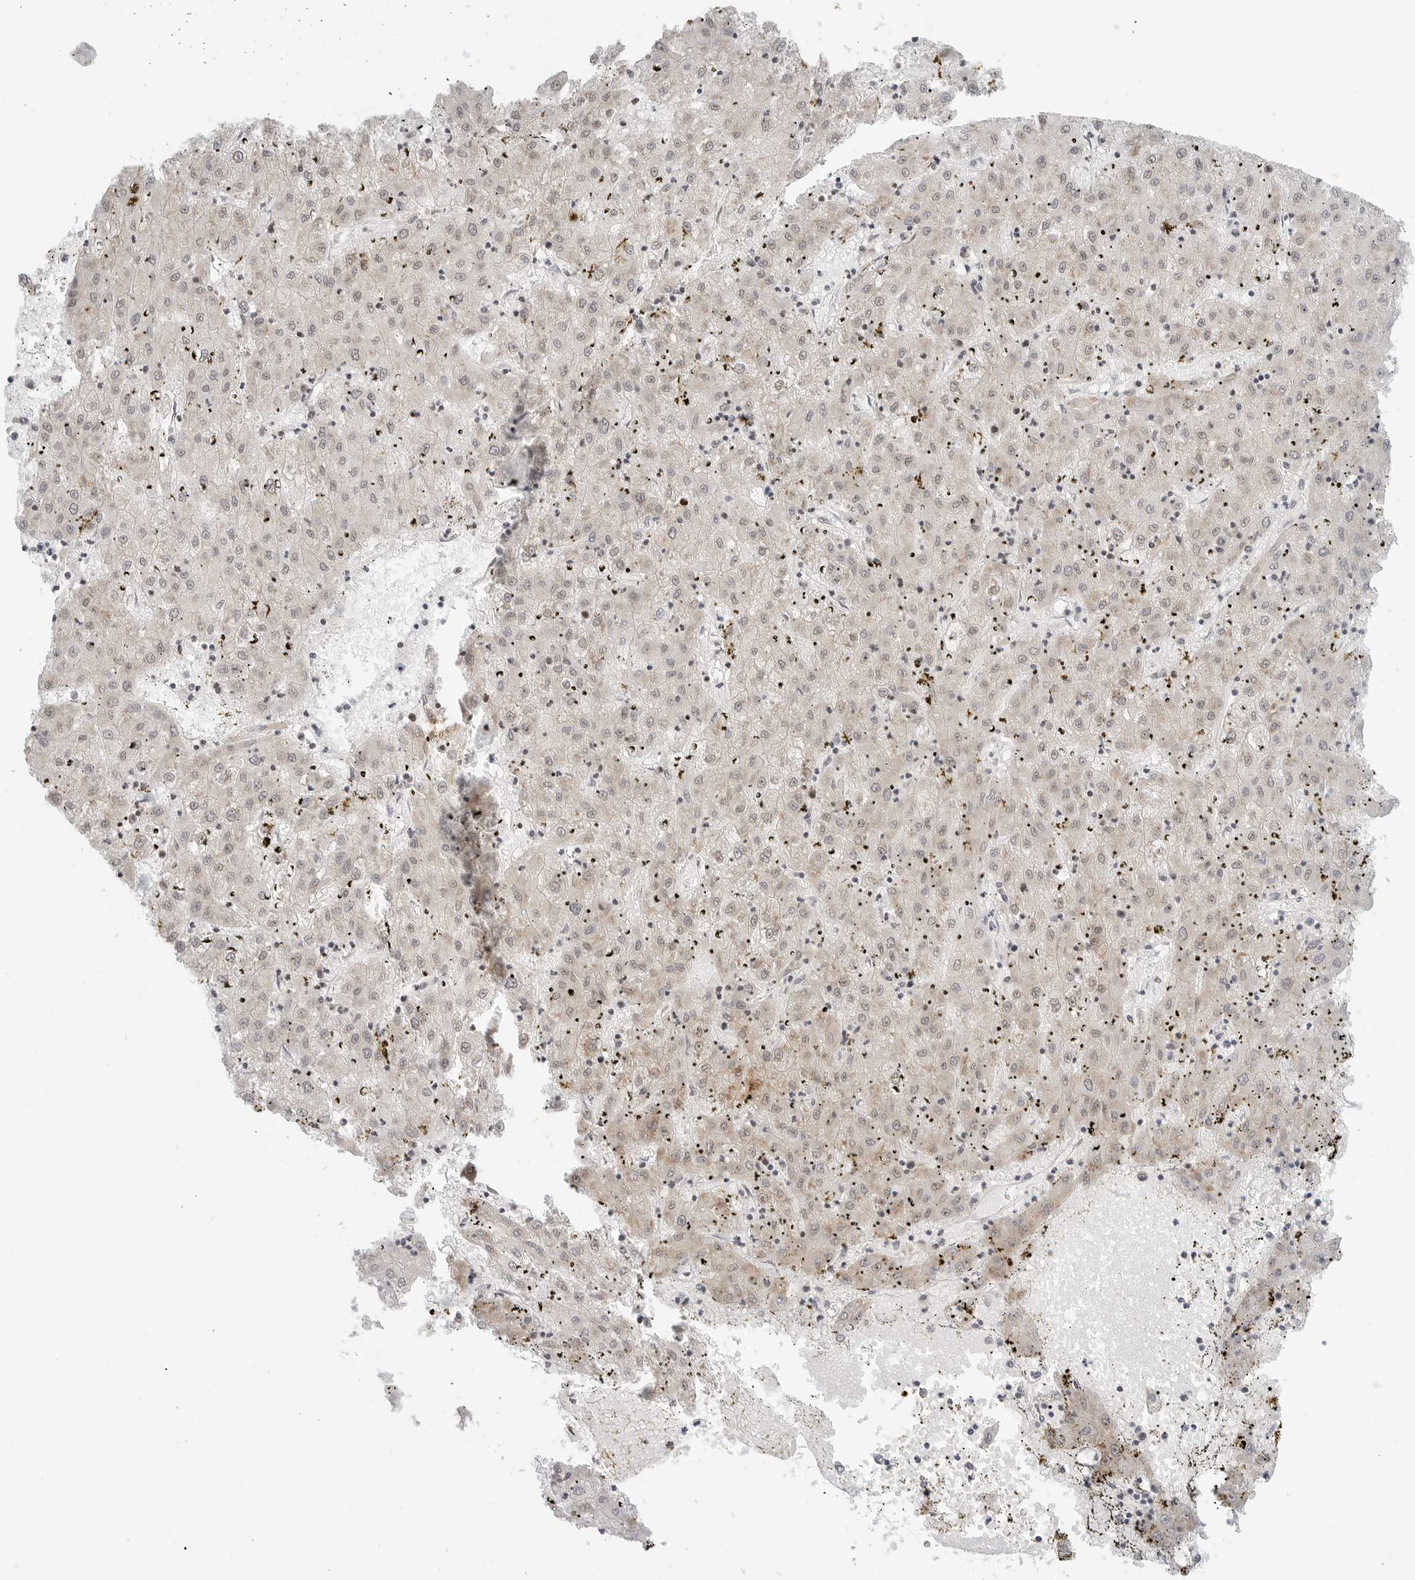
{"staining": {"intensity": "weak", "quantity": "25%-75%", "location": "nuclear"}, "tissue": "liver cancer", "cell_type": "Tumor cells", "image_type": "cancer", "snomed": [{"axis": "morphology", "description": "Carcinoma, Hepatocellular, NOS"}, {"axis": "topography", "description": "Liver"}], "caption": "The photomicrograph demonstrates staining of hepatocellular carcinoma (liver), revealing weak nuclear protein expression (brown color) within tumor cells.", "gene": "METAP1", "patient": {"sex": "male", "age": 72}}